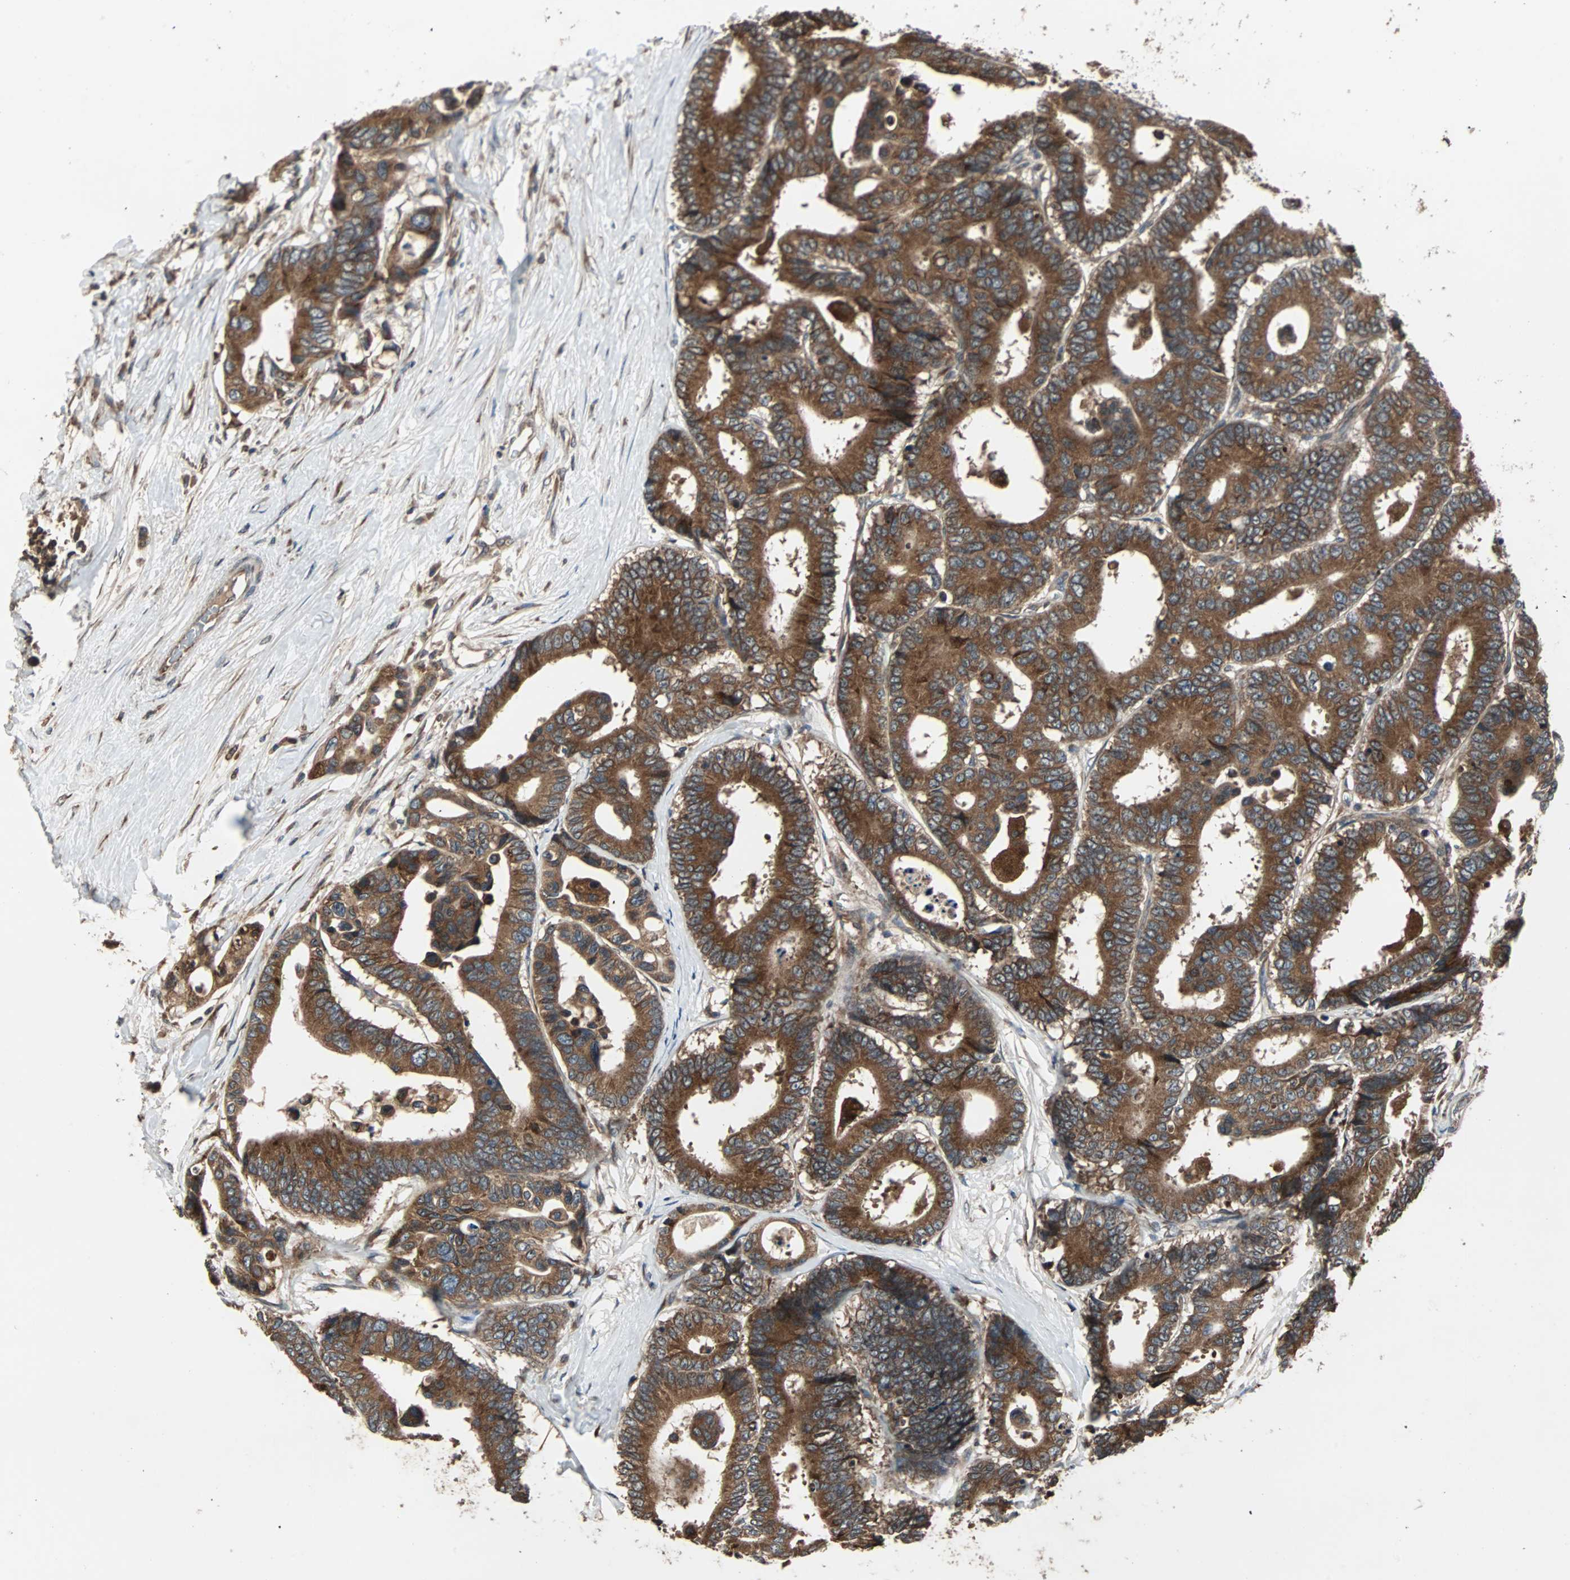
{"staining": {"intensity": "strong", "quantity": ">75%", "location": "cytoplasmic/membranous"}, "tissue": "colorectal cancer", "cell_type": "Tumor cells", "image_type": "cancer", "snomed": [{"axis": "morphology", "description": "Normal tissue, NOS"}, {"axis": "morphology", "description": "Adenocarcinoma, NOS"}, {"axis": "topography", "description": "Colon"}], "caption": "Tumor cells display strong cytoplasmic/membranous staining in about >75% of cells in colorectal cancer (adenocarcinoma). Nuclei are stained in blue.", "gene": "RAB7A", "patient": {"sex": "male", "age": 82}}